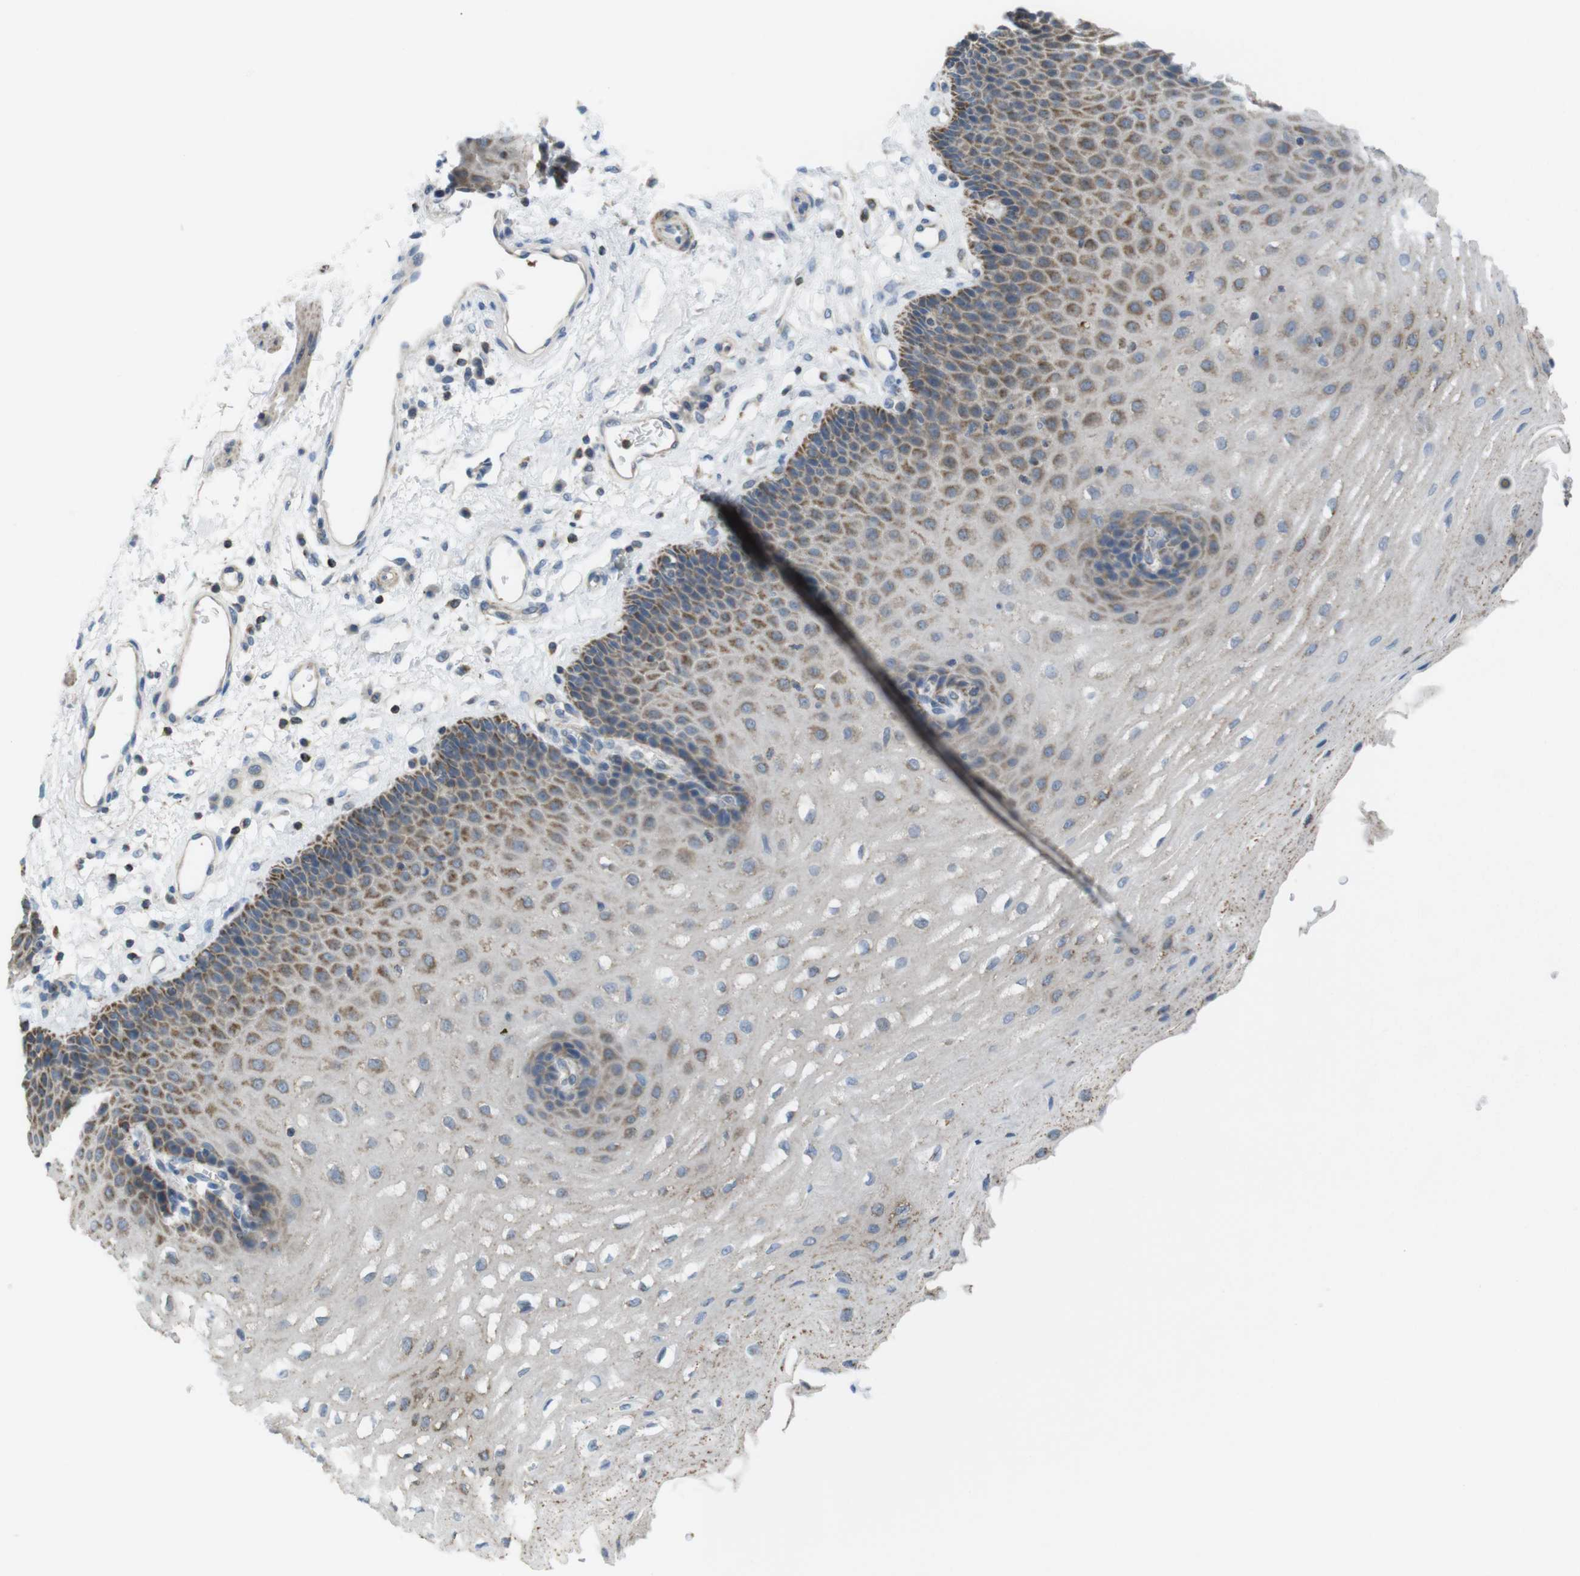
{"staining": {"intensity": "moderate", "quantity": ">75%", "location": "cytoplasmic/membranous"}, "tissue": "esophagus", "cell_type": "Squamous epithelial cells", "image_type": "normal", "snomed": [{"axis": "morphology", "description": "Normal tissue, NOS"}, {"axis": "topography", "description": "Esophagus"}], "caption": "High-magnification brightfield microscopy of normal esophagus stained with DAB (3,3'-diaminobenzidine) (brown) and counterstained with hematoxylin (blue). squamous epithelial cells exhibit moderate cytoplasmic/membranous staining is seen in approximately>75% of cells. Nuclei are stained in blue.", "gene": "GRIK1", "patient": {"sex": "male", "age": 54}}